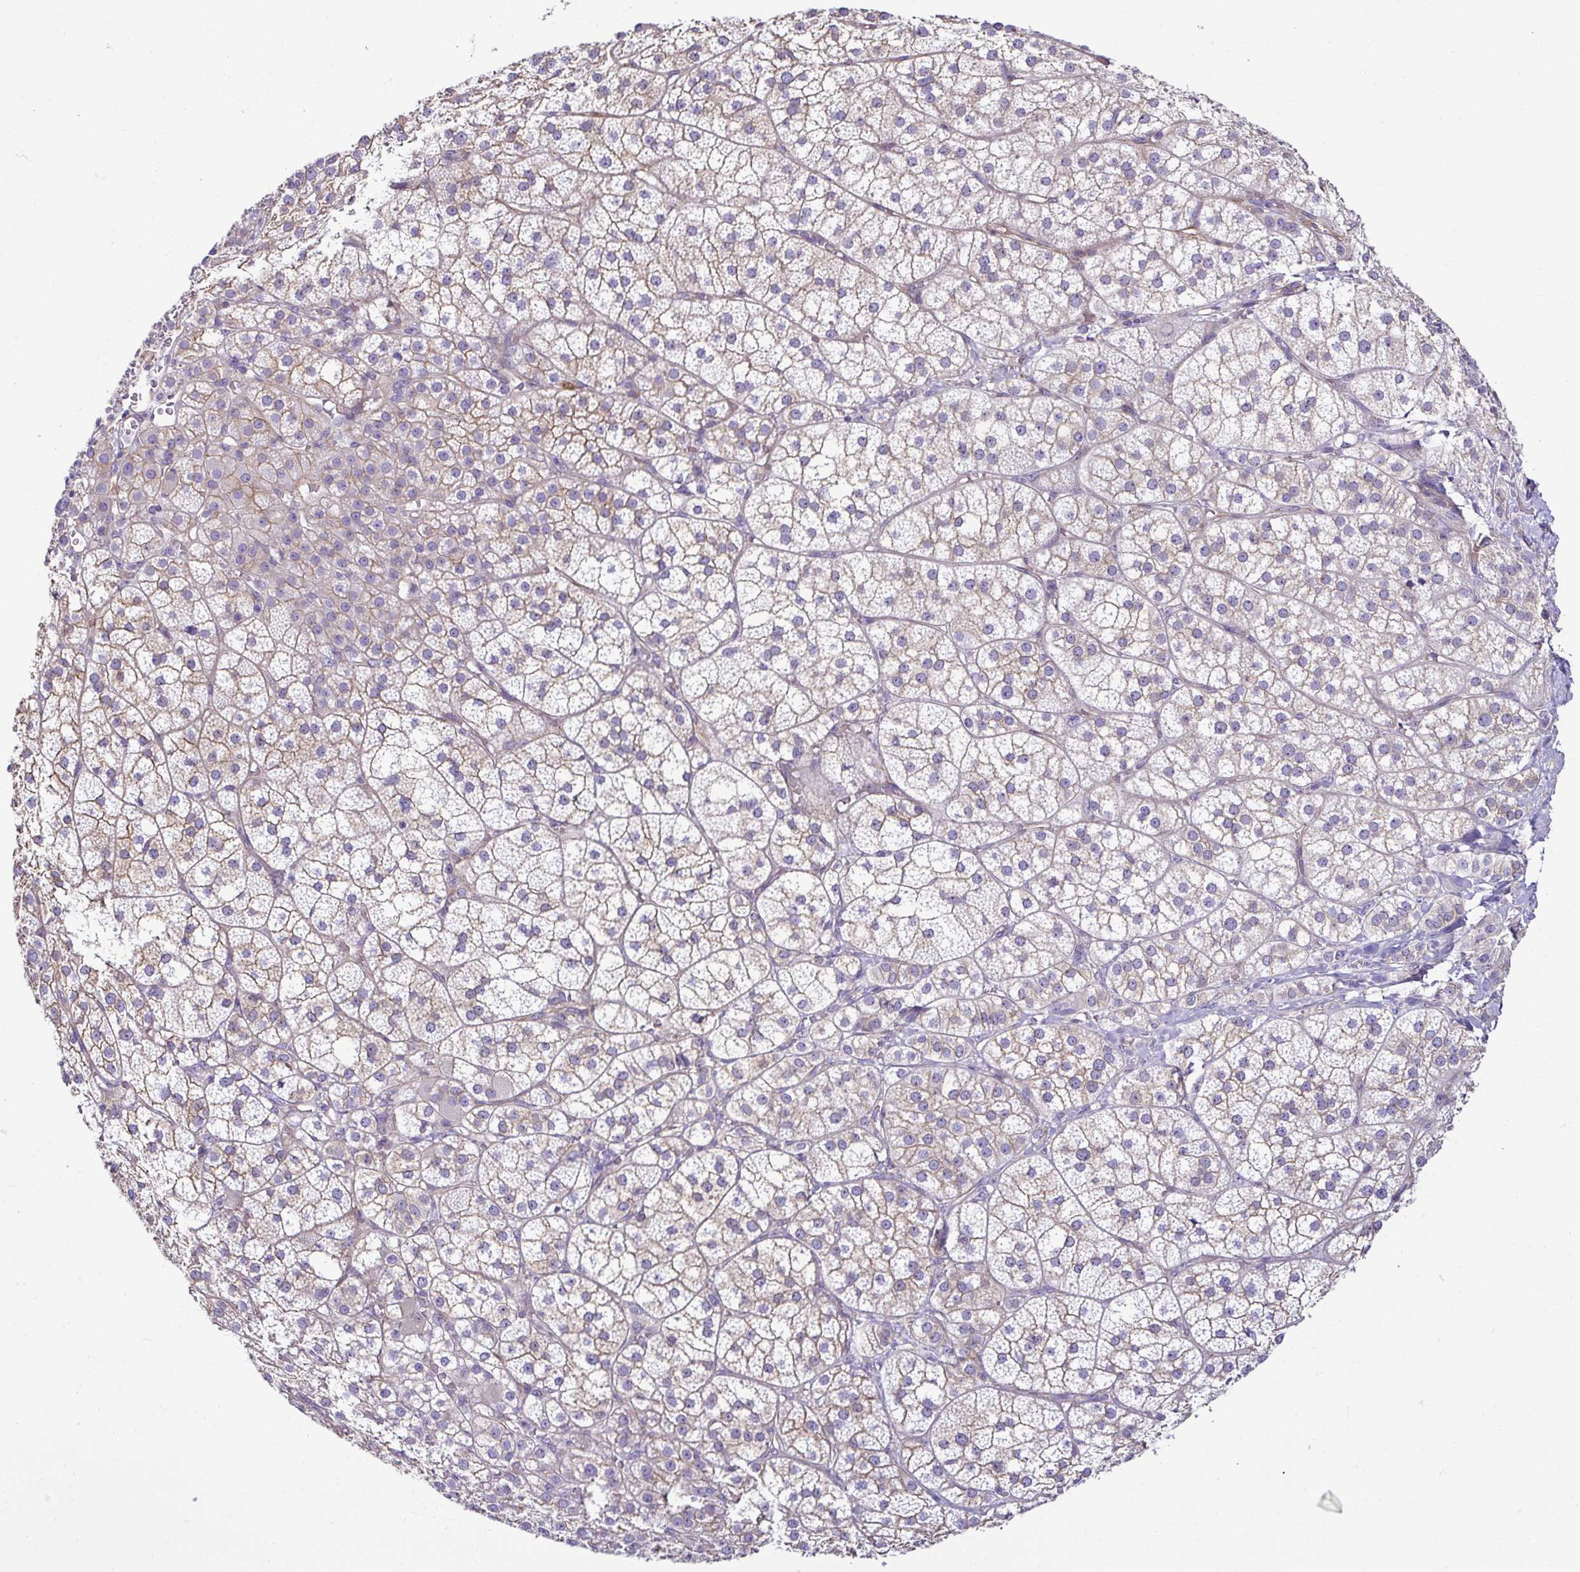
{"staining": {"intensity": "weak", "quantity": "25%-75%", "location": "cytoplasmic/membranous"}, "tissue": "adrenal gland", "cell_type": "Glandular cells", "image_type": "normal", "snomed": [{"axis": "morphology", "description": "Normal tissue, NOS"}, {"axis": "topography", "description": "Adrenal gland"}], "caption": "DAB (3,3'-diaminobenzidine) immunohistochemical staining of unremarkable human adrenal gland reveals weak cytoplasmic/membranous protein expression in approximately 25%-75% of glandular cells. (brown staining indicates protein expression, while blue staining denotes nuclei).", "gene": "CASP14", "patient": {"sex": "female", "age": 60}}